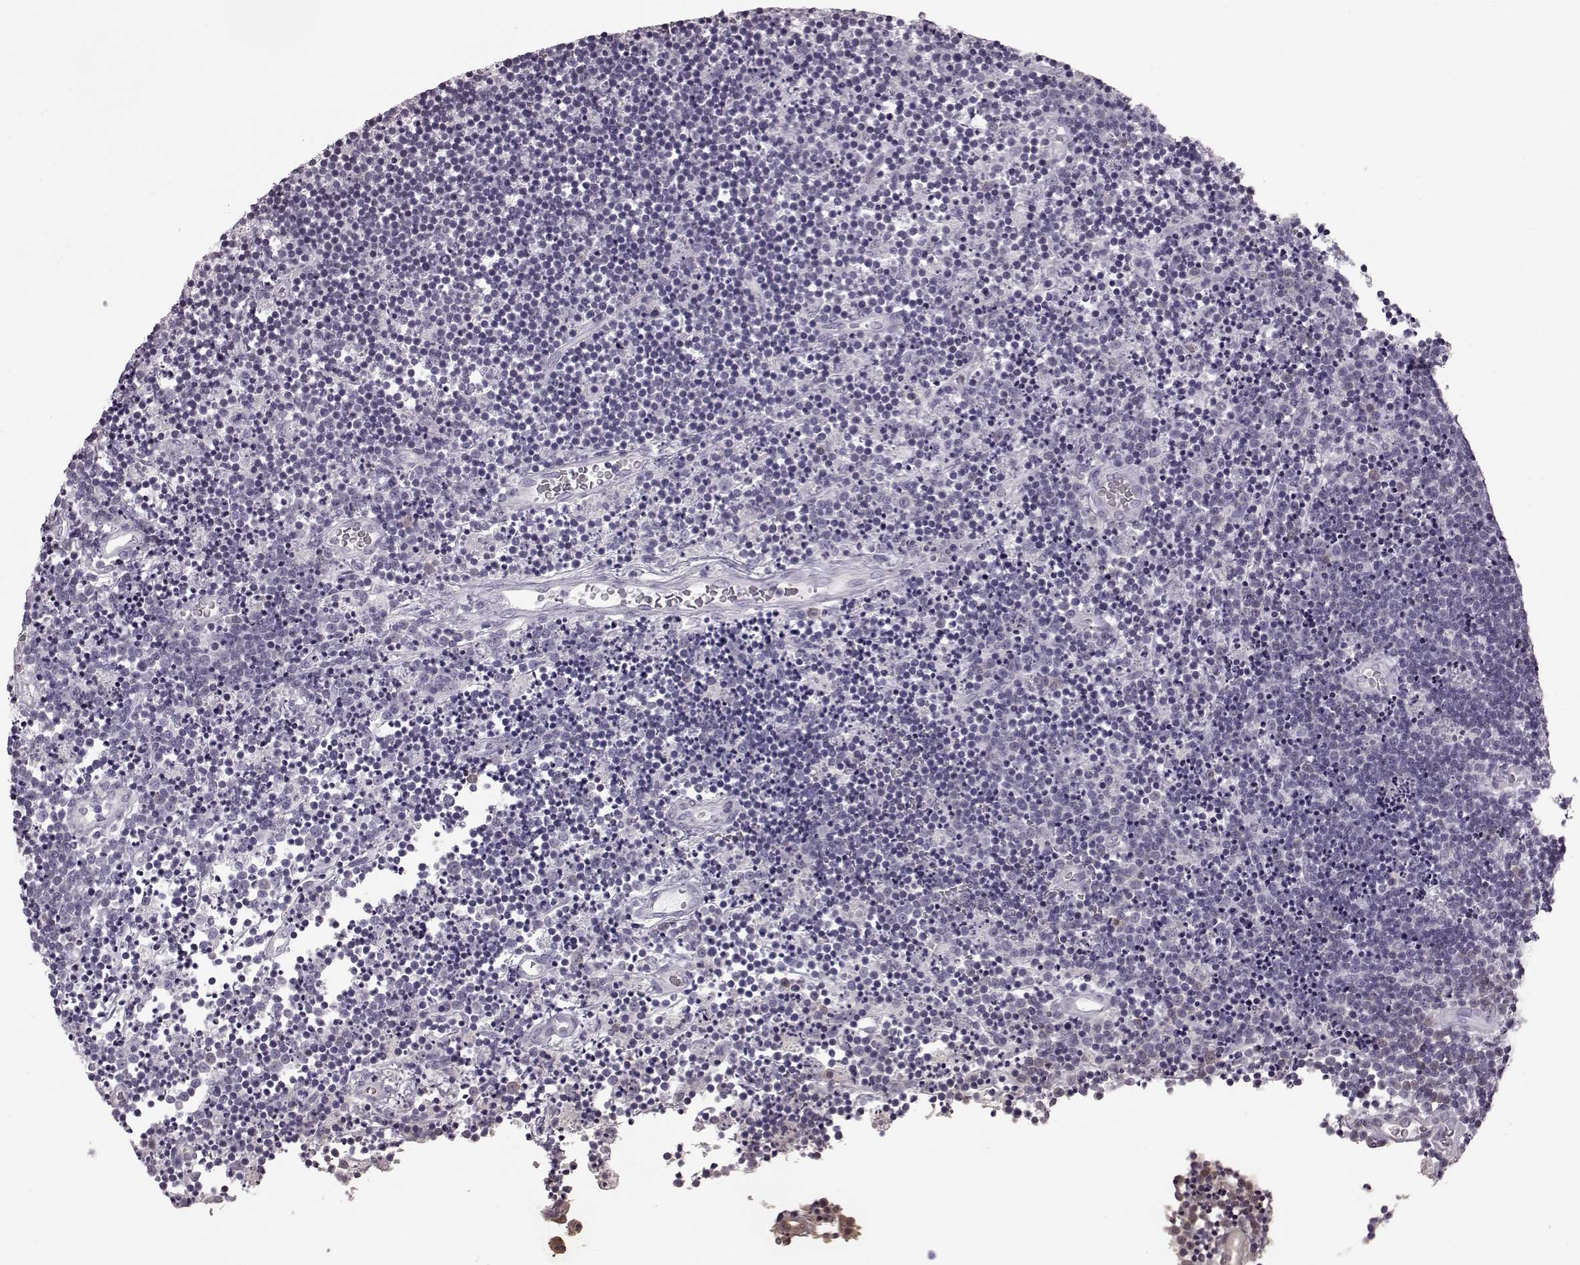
{"staining": {"intensity": "negative", "quantity": "none", "location": "none"}, "tissue": "lymphoma", "cell_type": "Tumor cells", "image_type": "cancer", "snomed": [{"axis": "morphology", "description": "Malignant lymphoma, non-Hodgkin's type, Low grade"}, {"axis": "topography", "description": "Brain"}], "caption": "Human low-grade malignant lymphoma, non-Hodgkin's type stained for a protein using immunohistochemistry shows no positivity in tumor cells.", "gene": "JSRP1", "patient": {"sex": "female", "age": 66}}